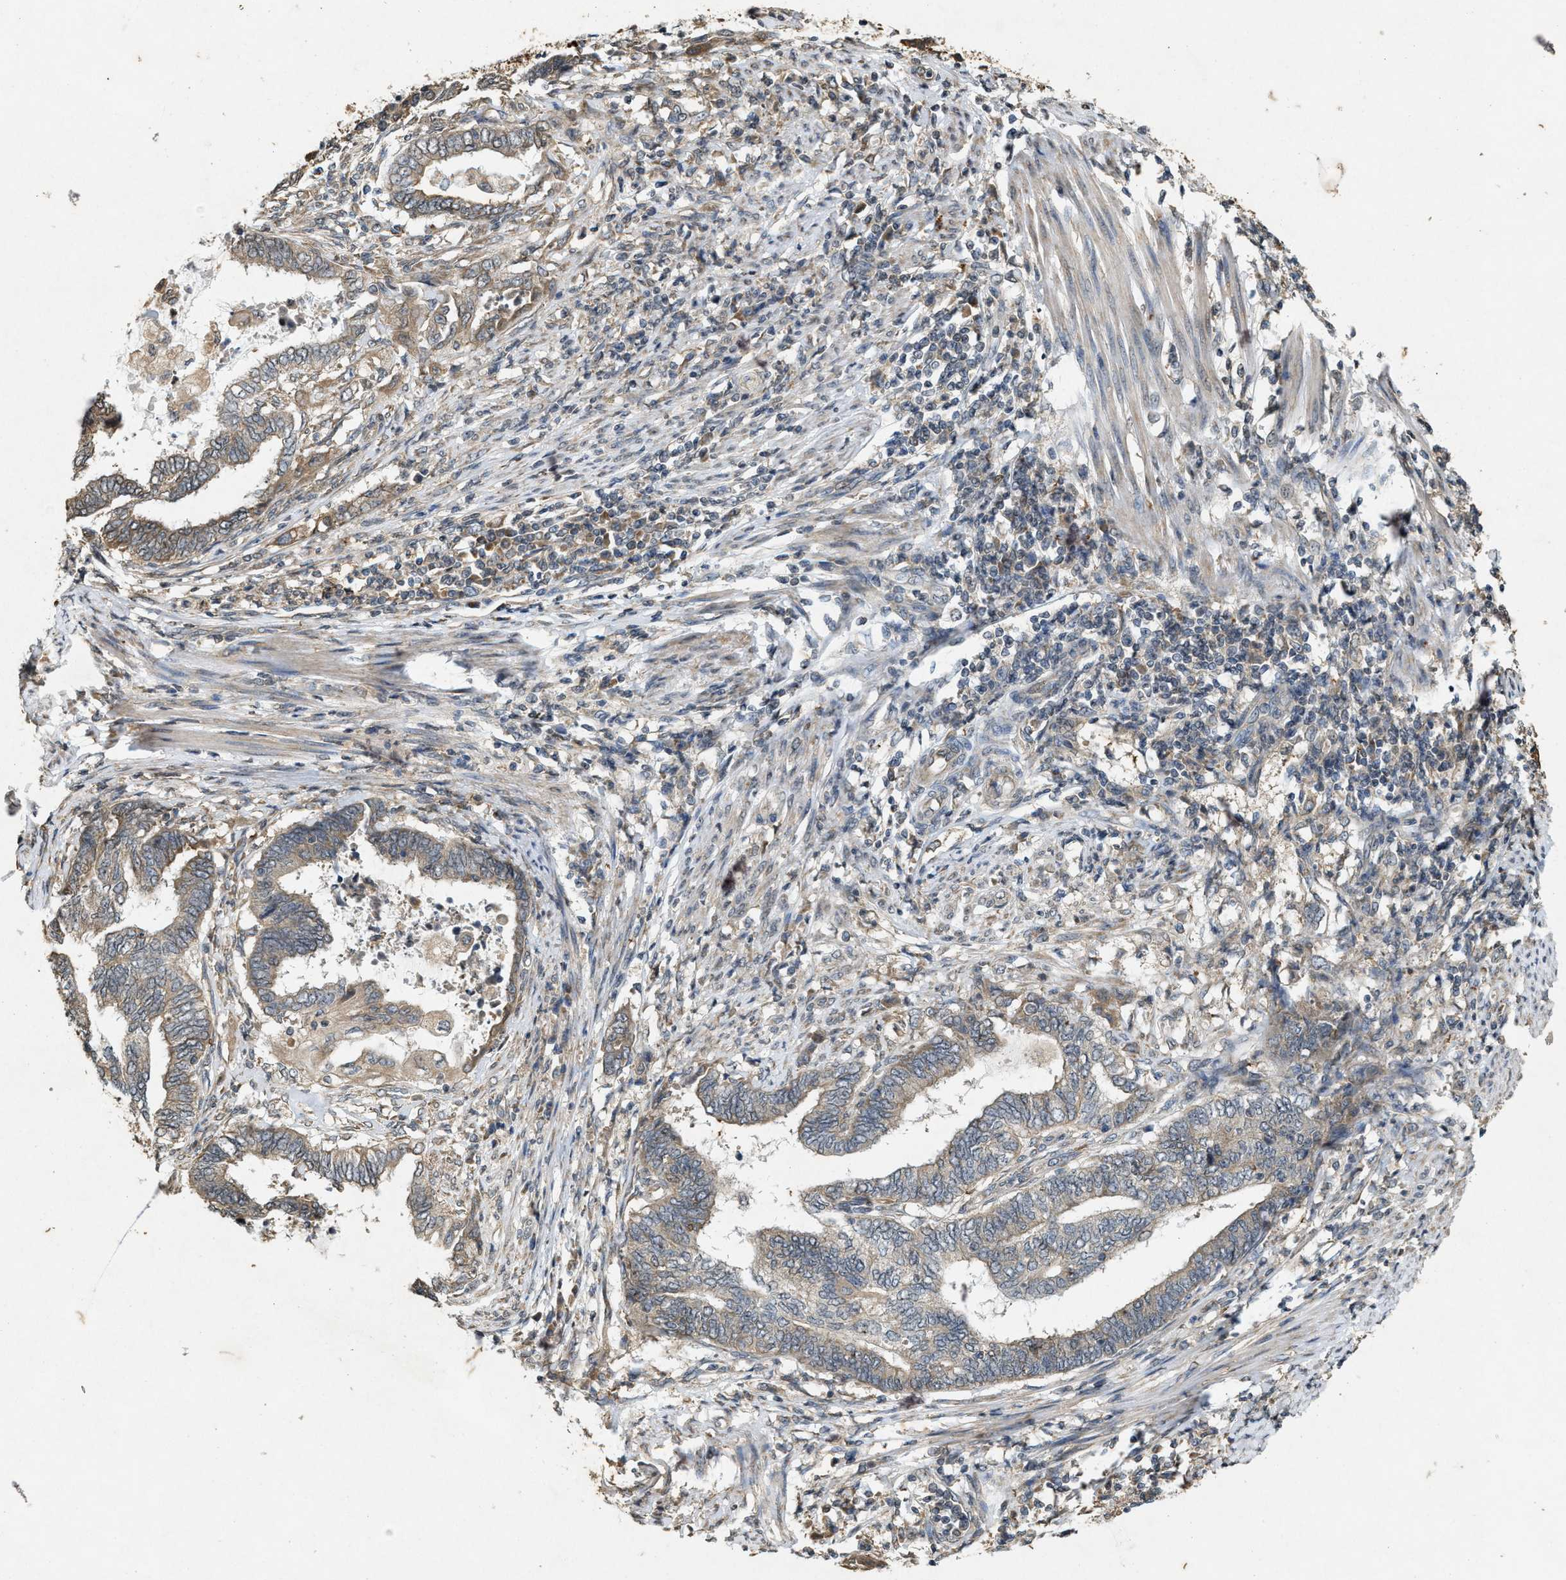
{"staining": {"intensity": "weak", "quantity": ">75%", "location": "cytoplasmic/membranous"}, "tissue": "endometrial cancer", "cell_type": "Tumor cells", "image_type": "cancer", "snomed": [{"axis": "morphology", "description": "Adenocarcinoma, NOS"}, {"axis": "topography", "description": "Uterus"}, {"axis": "topography", "description": "Endometrium"}], "caption": "Endometrial cancer tissue demonstrates weak cytoplasmic/membranous staining in approximately >75% of tumor cells", "gene": "KIF21A", "patient": {"sex": "female", "age": 70}}